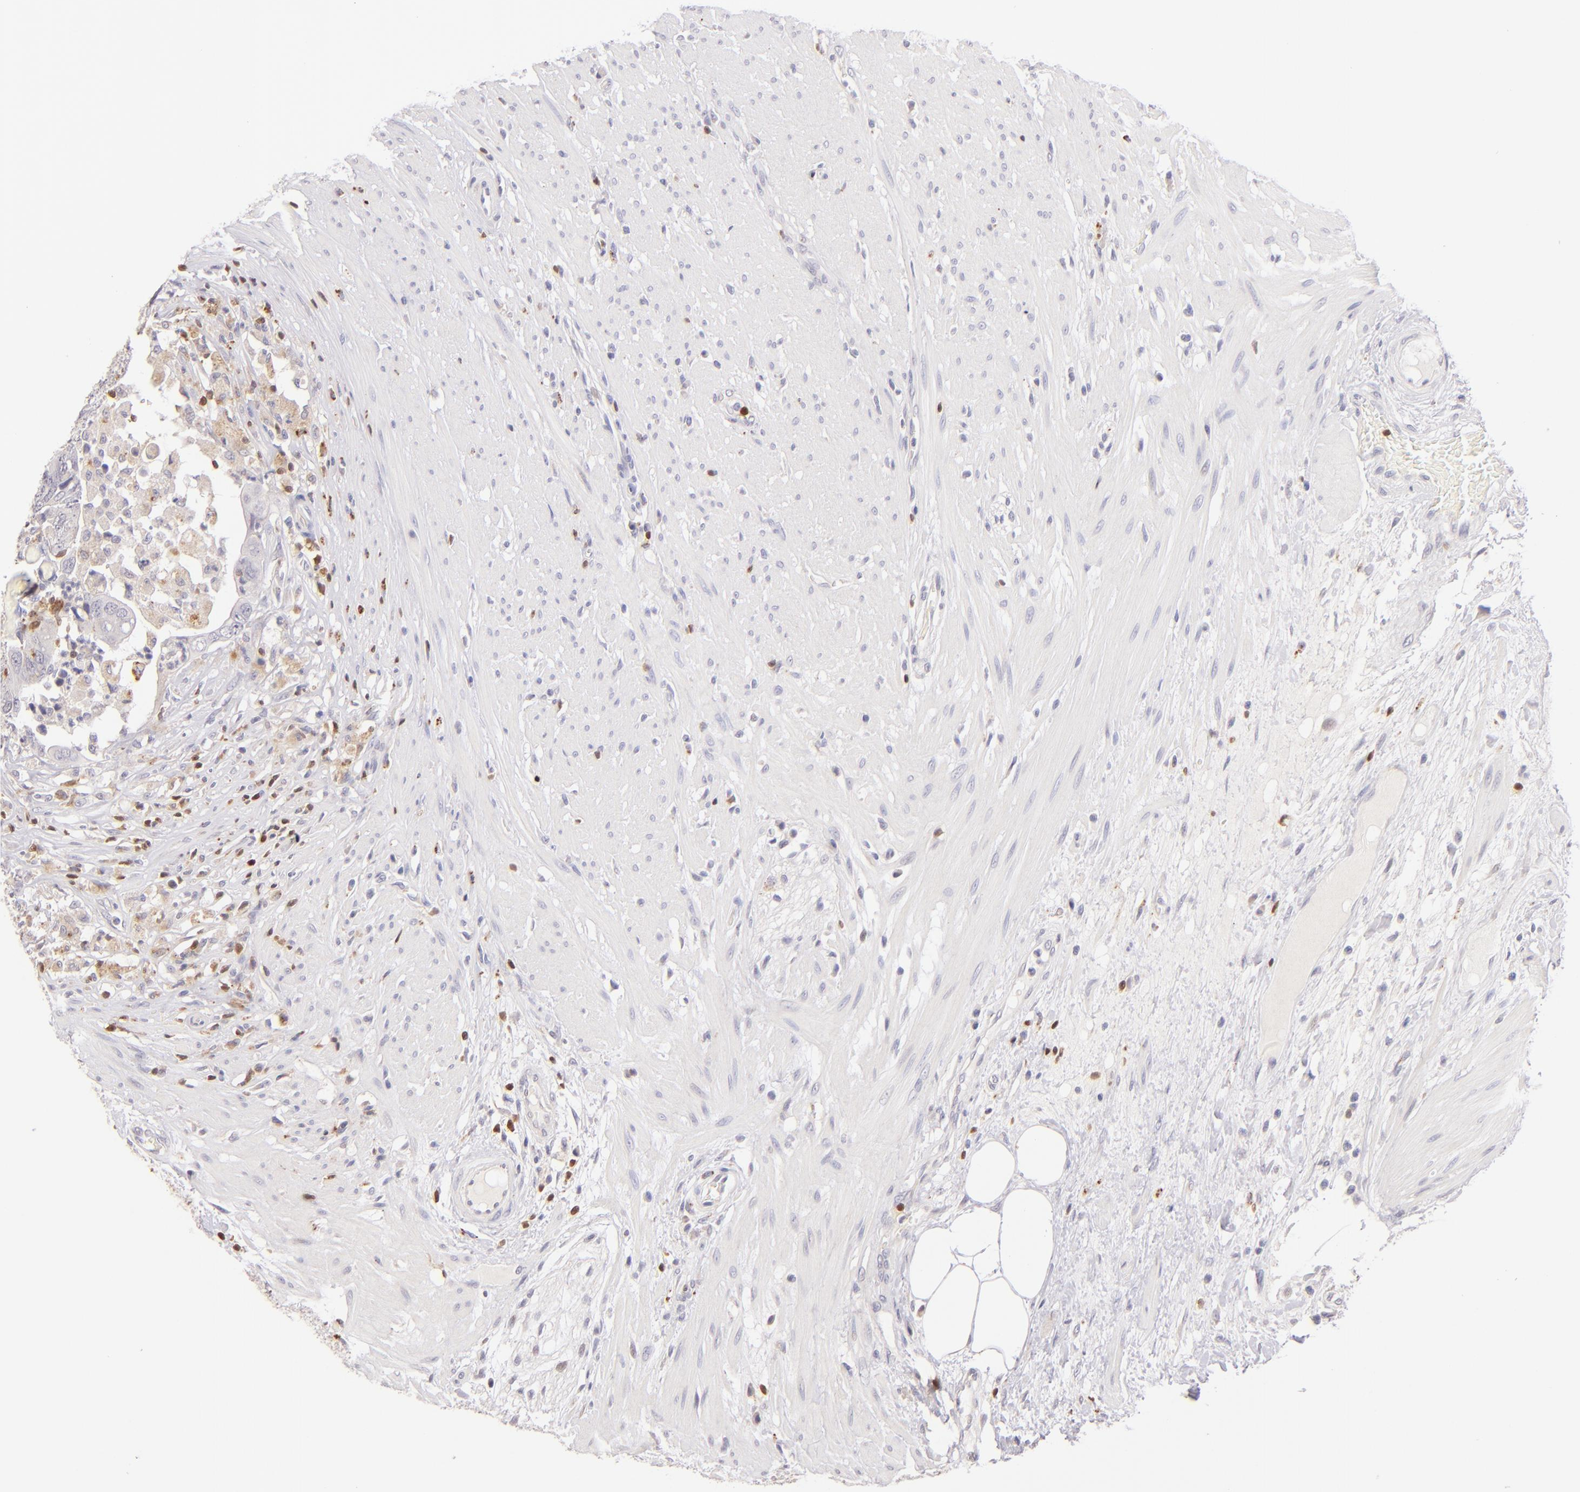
{"staining": {"intensity": "weak", "quantity": "<25%", "location": "cytoplasmic/membranous"}, "tissue": "colorectal cancer", "cell_type": "Tumor cells", "image_type": "cancer", "snomed": [{"axis": "morphology", "description": "Adenocarcinoma, NOS"}, {"axis": "topography", "description": "Rectum"}], "caption": "The micrograph demonstrates no significant expression in tumor cells of colorectal cancer. Nuclei are stained in blue.", "gene": "ZAP70", "patient": {"sex": "male", "age": 53}}